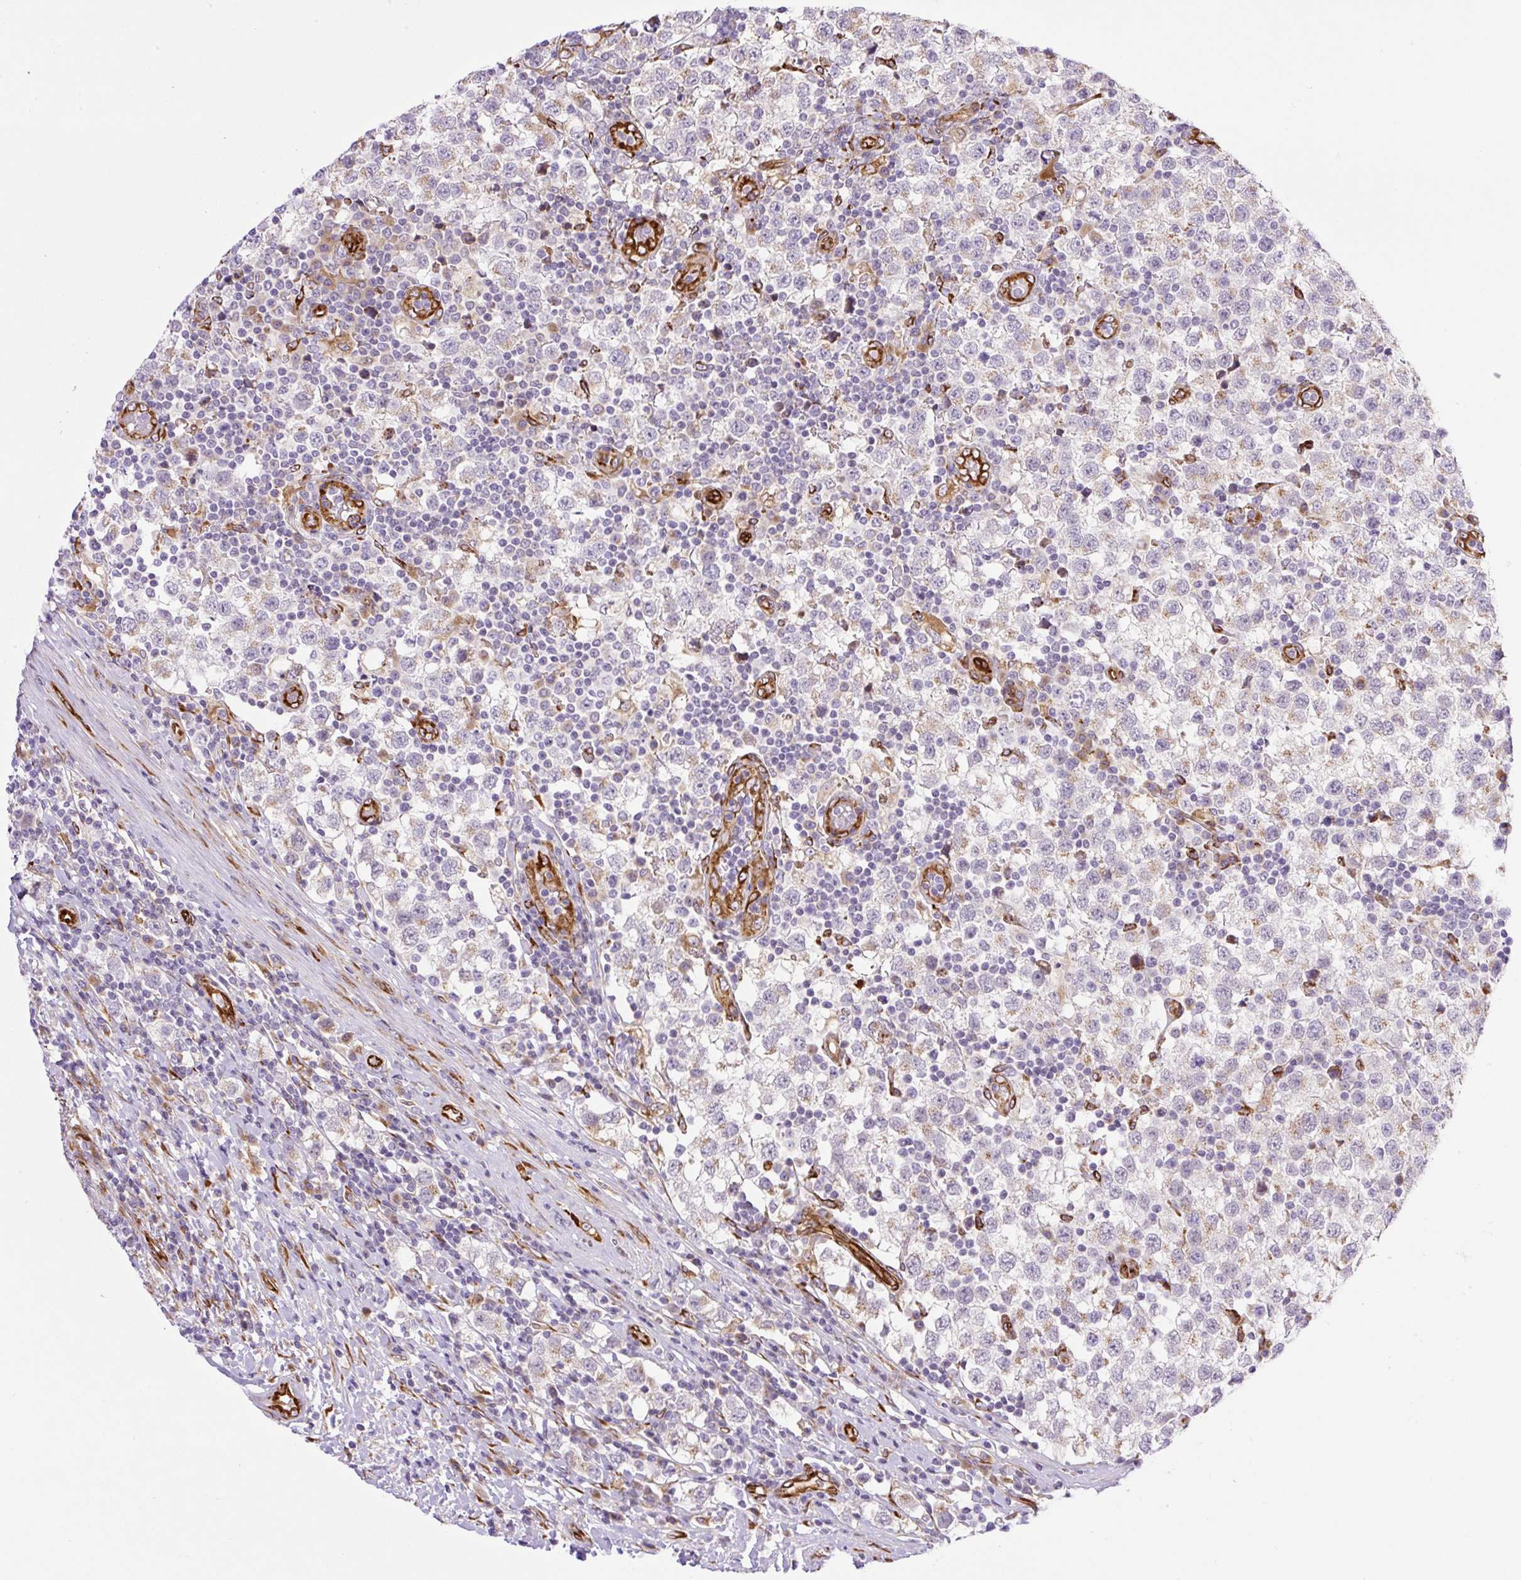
{"staining": {"intensity": "weak", "quantity": "25%-75%", "location": "cytoplasmic/membranous"}, "tissue": "testis cancer", "cell_type": "Tumor cells", "image_type": "cancer", "snomed": [{"axis": "morphology", "description": "Seminoma, NOS"}, {"axis": "topography", "description": "Testis"}], "caption": "Protein staining displays weak cytoplasmic/membranous positivity in approximately 25%-75% of tumor cells in testis seminoma.", "gene": "RAB30", "patient": {"sex": "male", "age": 34}}